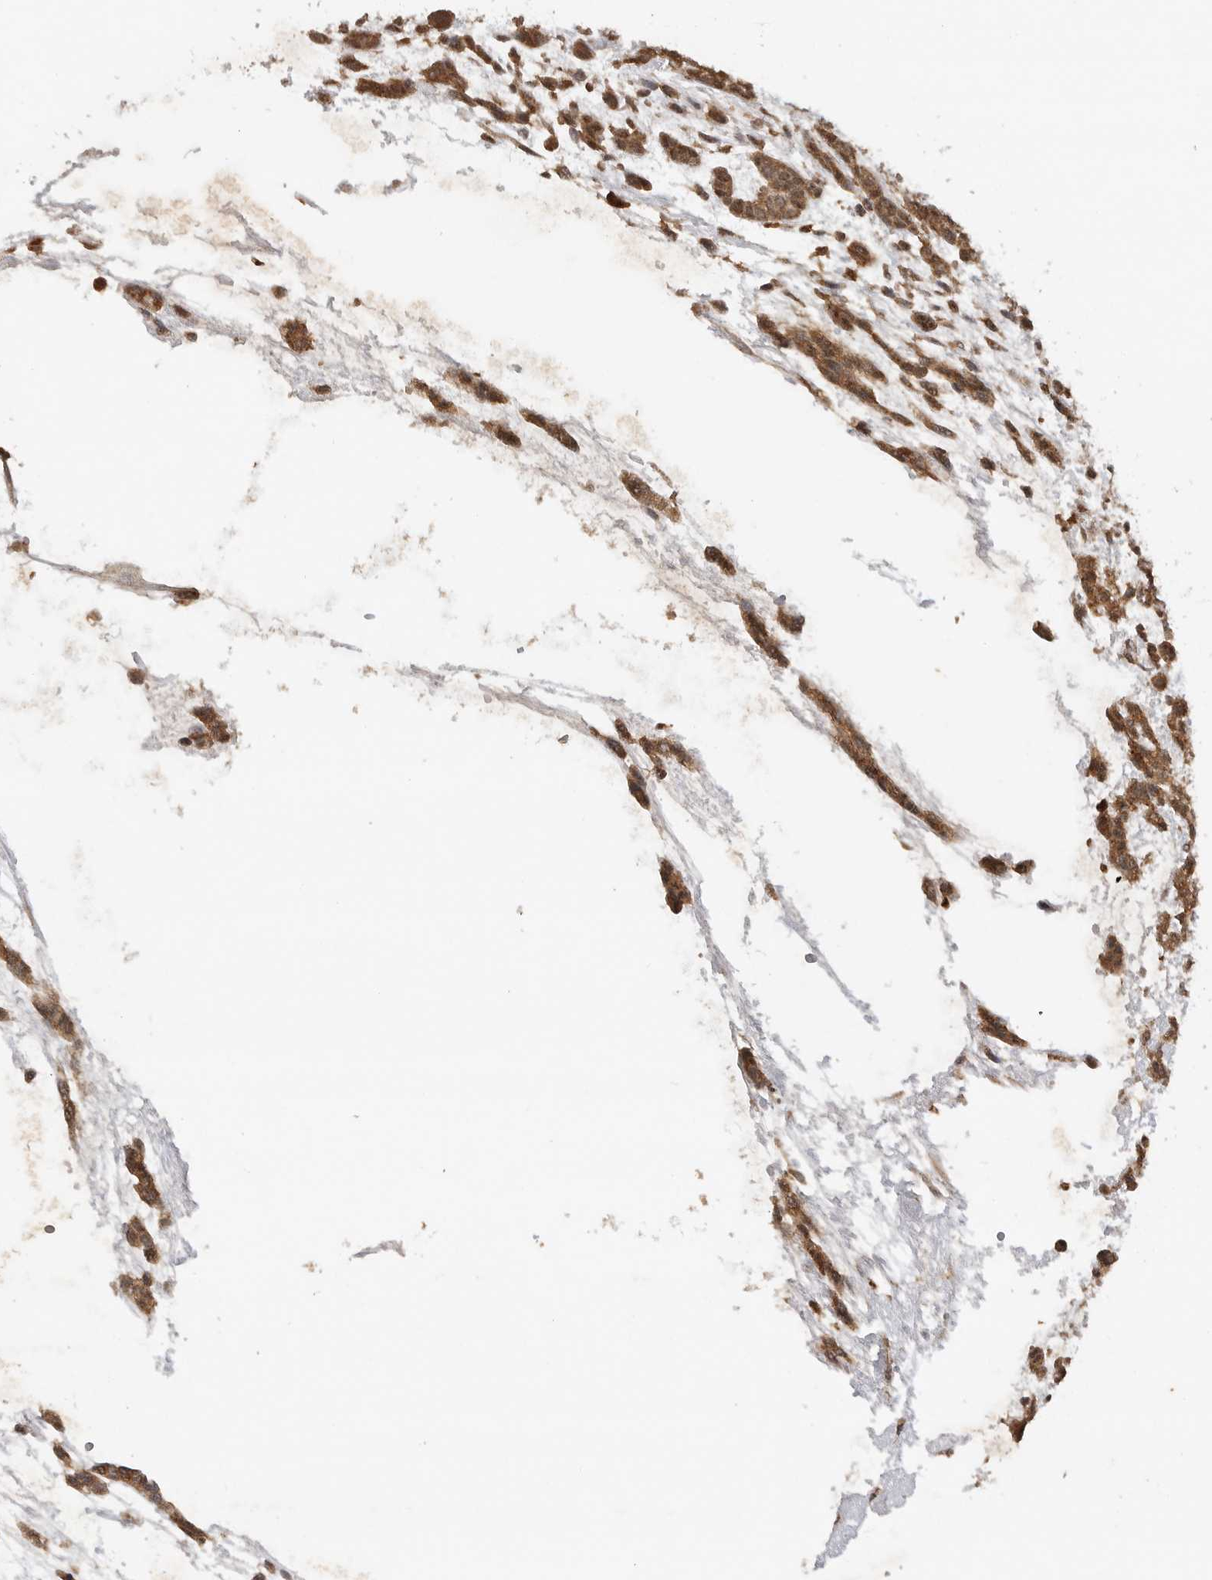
{"staining": {"intensity": "moderate", "quantity": ">75%", "location": "cytoplasmic/membranous"}, "tissue": "head and neck cancer", "cell_type": "Tumor cells", "image_type": "cancer", "snomed": [{"axis": "morphology", "description": "Adenocarcinoma, NOS"}, {"axis": "morphology", "description": "Adenoma, NOS"}, {"axis": "topography", "description": "Head-Neck"}], "caption": "The micrograph shows a brown stain indicating the presence of a protein in the cytoplasmic/membranous of tumor cells in head and neck cancer. Using DAB (brown) and hematoxylin (blue) stains, captured at high magnification using brightfield microscopy.", "gene": "ICOSLG", "patient": {"sex": "female", "age": 55}}